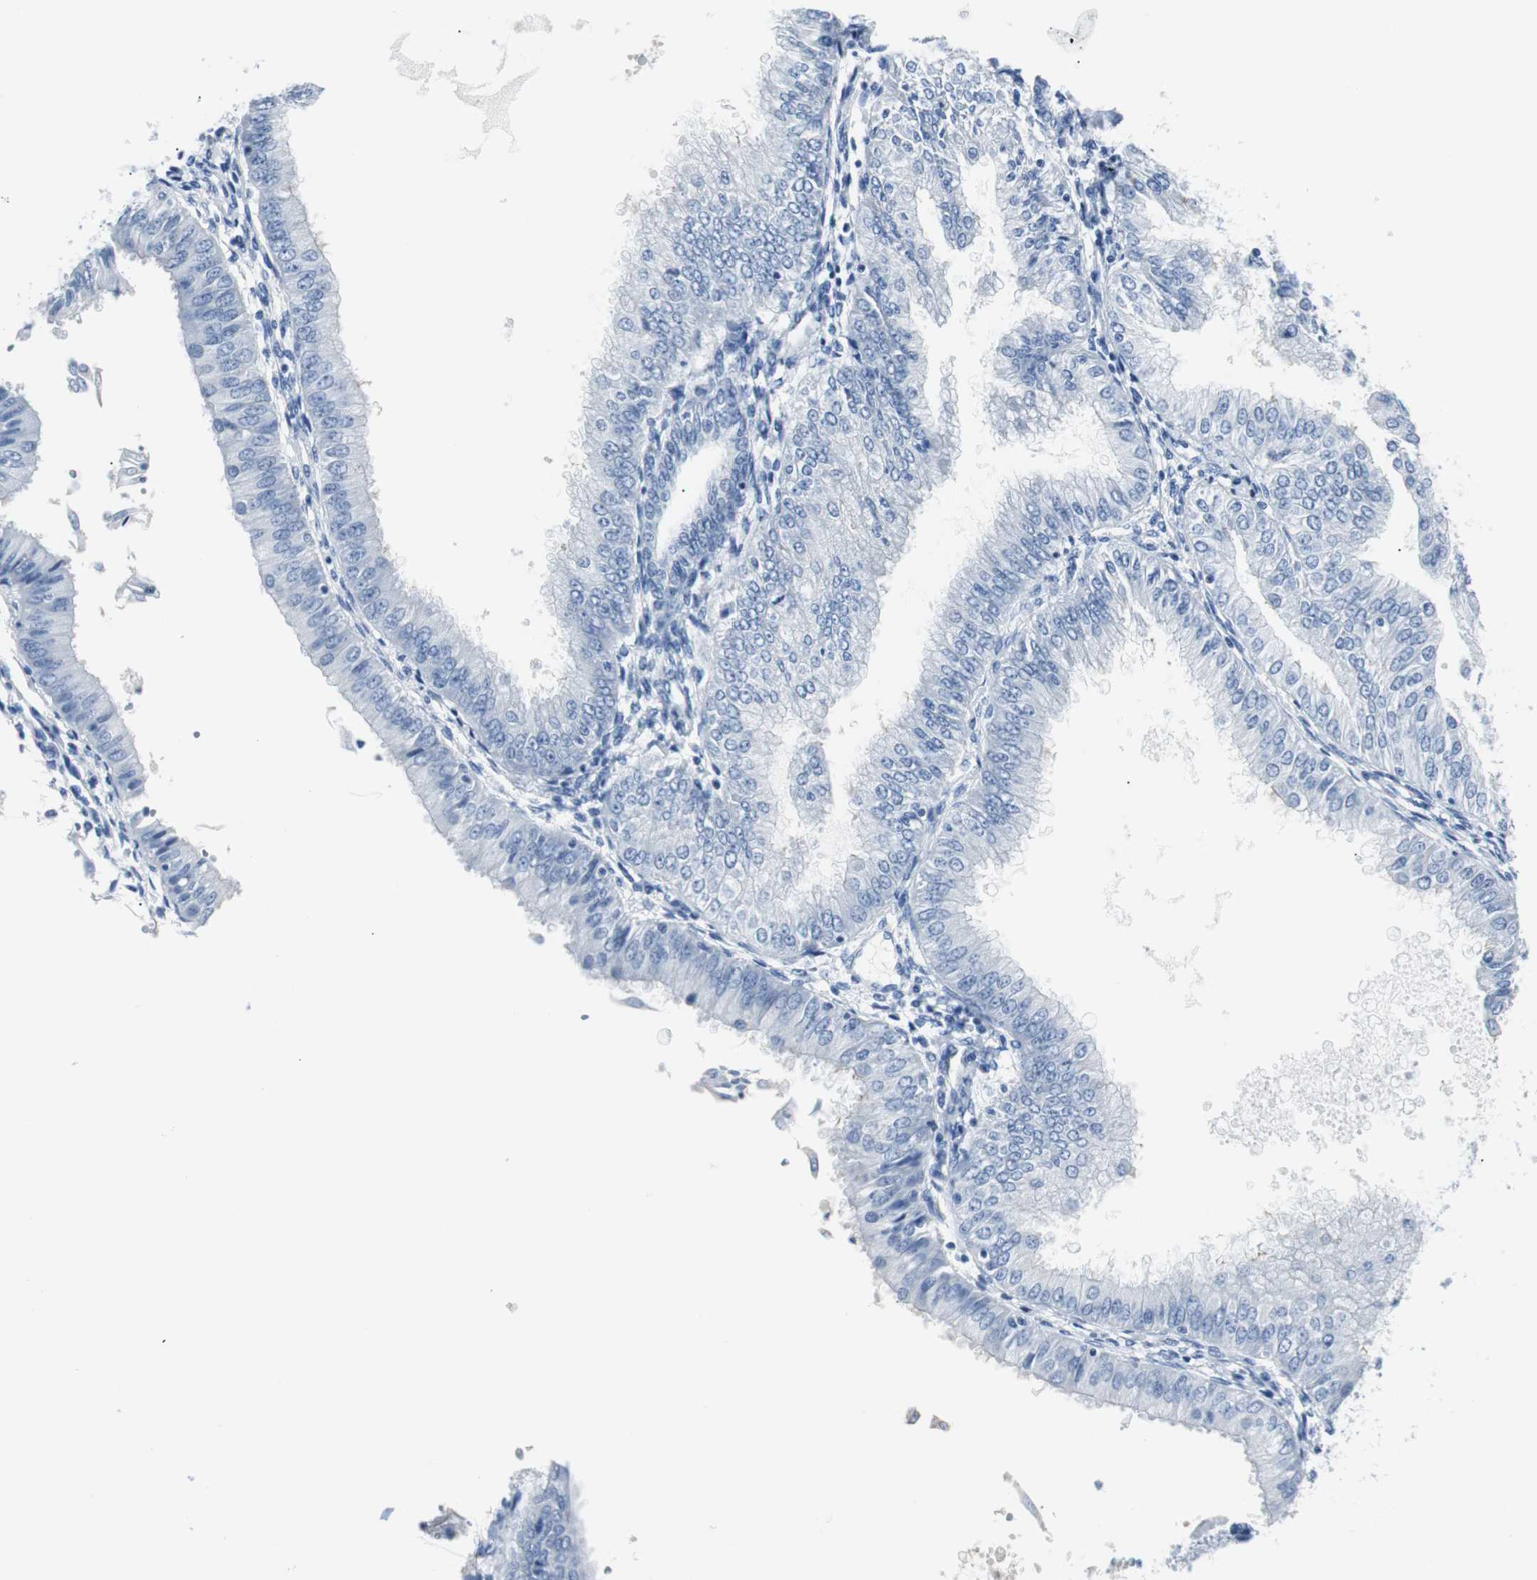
{"staining": {"intensity": "negative", "quantity": "none", "location": "none"}, "tissue": "endometrial cancer", "cell_type": "Tumor cells", "image_type": "cancer", "snomed": [{"axis": "morphology", "description": "Adenocarcinoma, NOS"}, {"axis": "topography", "description": "Endometrium"}], "caption": "This histopathology image is of adenocarcinoma (endometrial) stained with IHC to label a protein in brown with the nuclei are counter-stained blue. There is no expression in tumor cells. The staining was performed using DAB to visualize the protein expression in brown, while the nuclei were stained in blue with hematoxylin (Magnification: 20x).", "gene": "GAP43", "patient": {"sex": "female", "age": 53}}